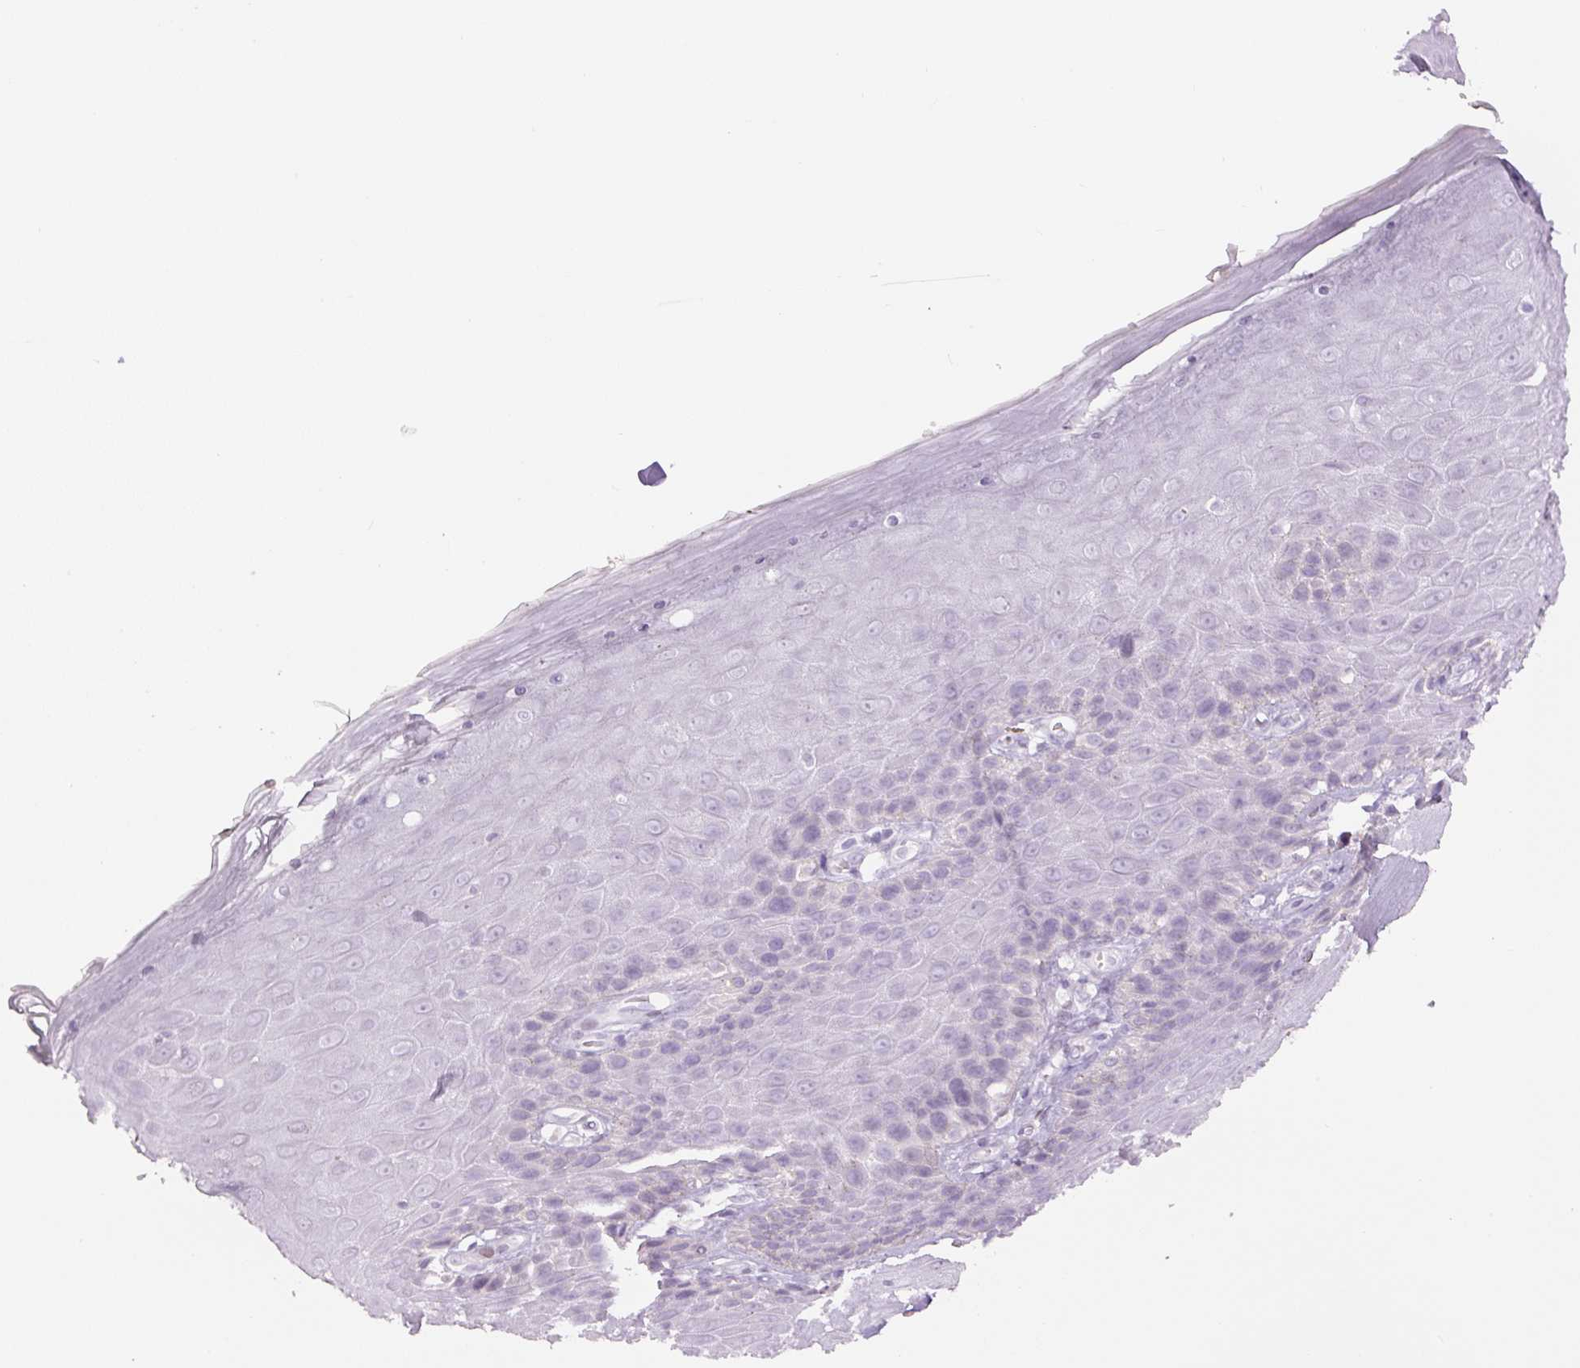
{"staining": {"intensity": "negative", "quantity": "none", "location": "none"}, "tissue": "skin", "cell_type": "Epidermal cells", "image_type": "normal", "snomed": [{"axis": "morphology", "description": "Normal tissue, NOS"}, {"axis": "topography", "description": "Anal"}, {"axis": "topography", "description": "Peripheral nerve tissue"}], "caption": "This is a image of IHC staining of benign skin, which shows no positivity in epidermal cells. (Stains: DAB immunohistochemistry with hematoxylin counter stain, Microscopy: brightfield microscopy at high magnification).", "gene": "SIX1", "patient": {"sex": "male", "age": 53}}